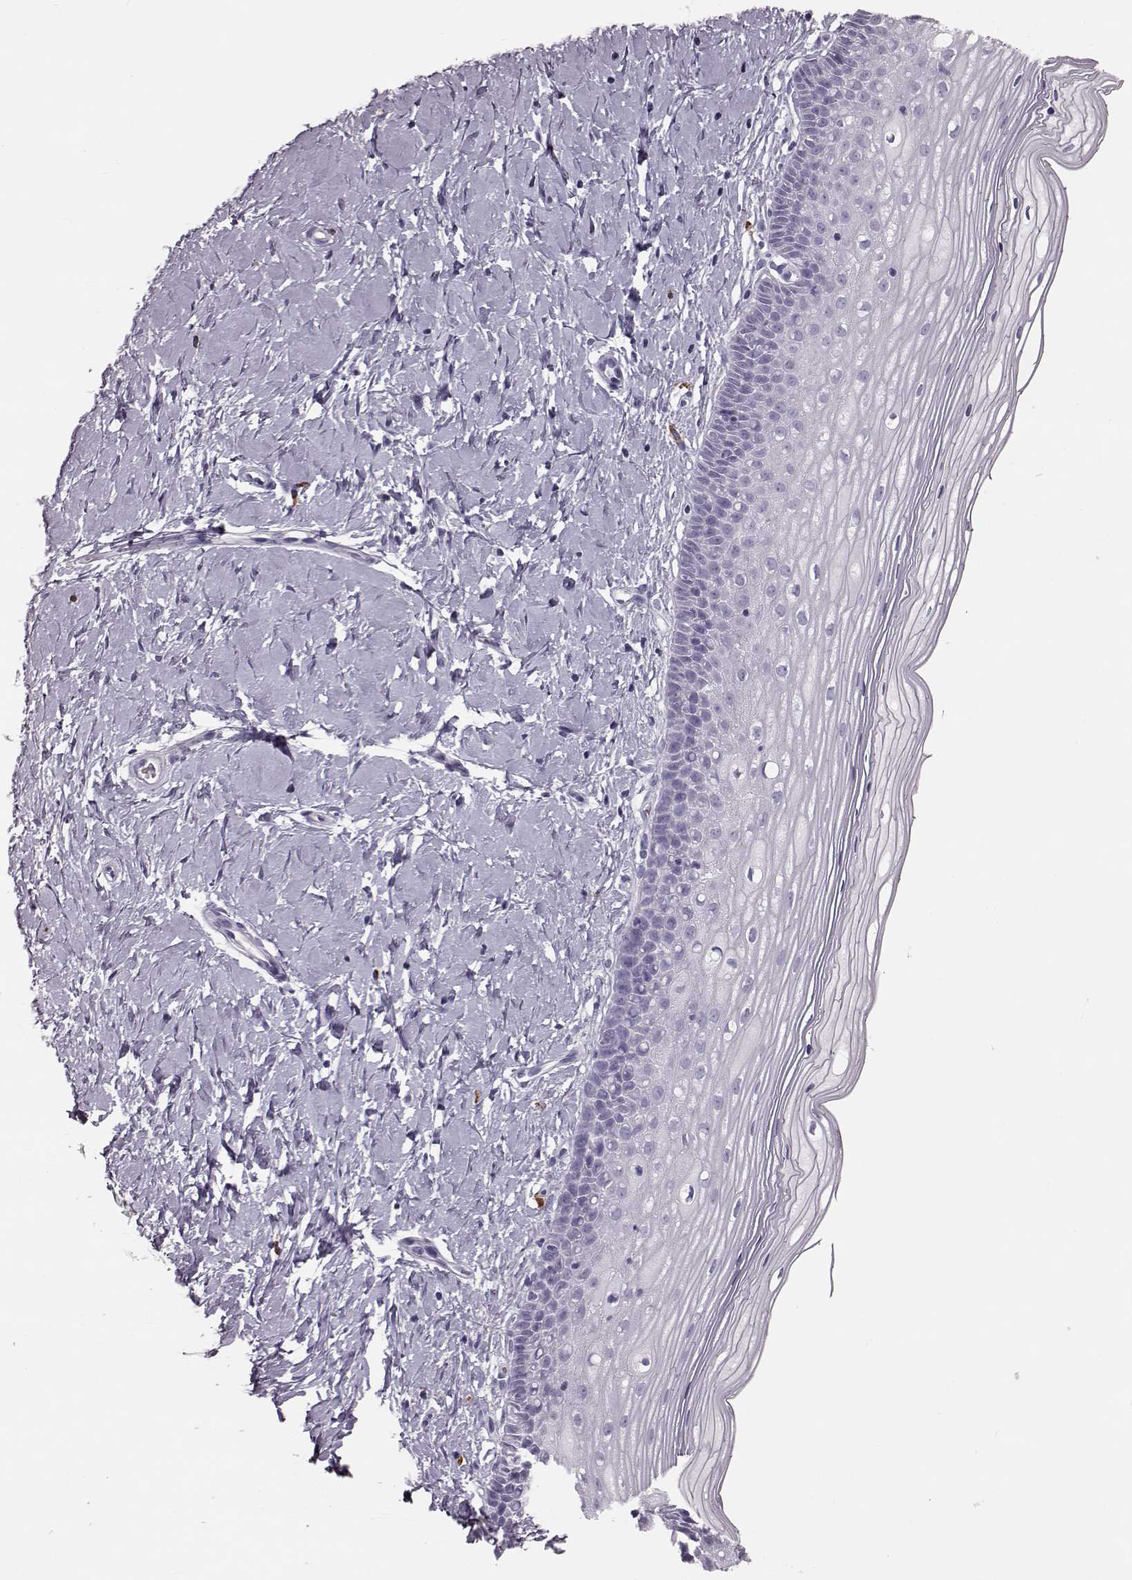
{"staining": {"intensity": "negative", "quantity": "none", "location": "none"}, "tissue": "cervix", "cell_type": "Glandular cells", "image_type": "normal", "snomed": [{"axis": "morphology", "description": "Normal tissue, NOS"}, {"axis": "topography", "description": "Cervix"}], "caption": "Cervix stained for a protein using IHC exhibits no staining glandular cells.", "gene": "NPTXR", "patient": {"sex": "female", "age": 37}}